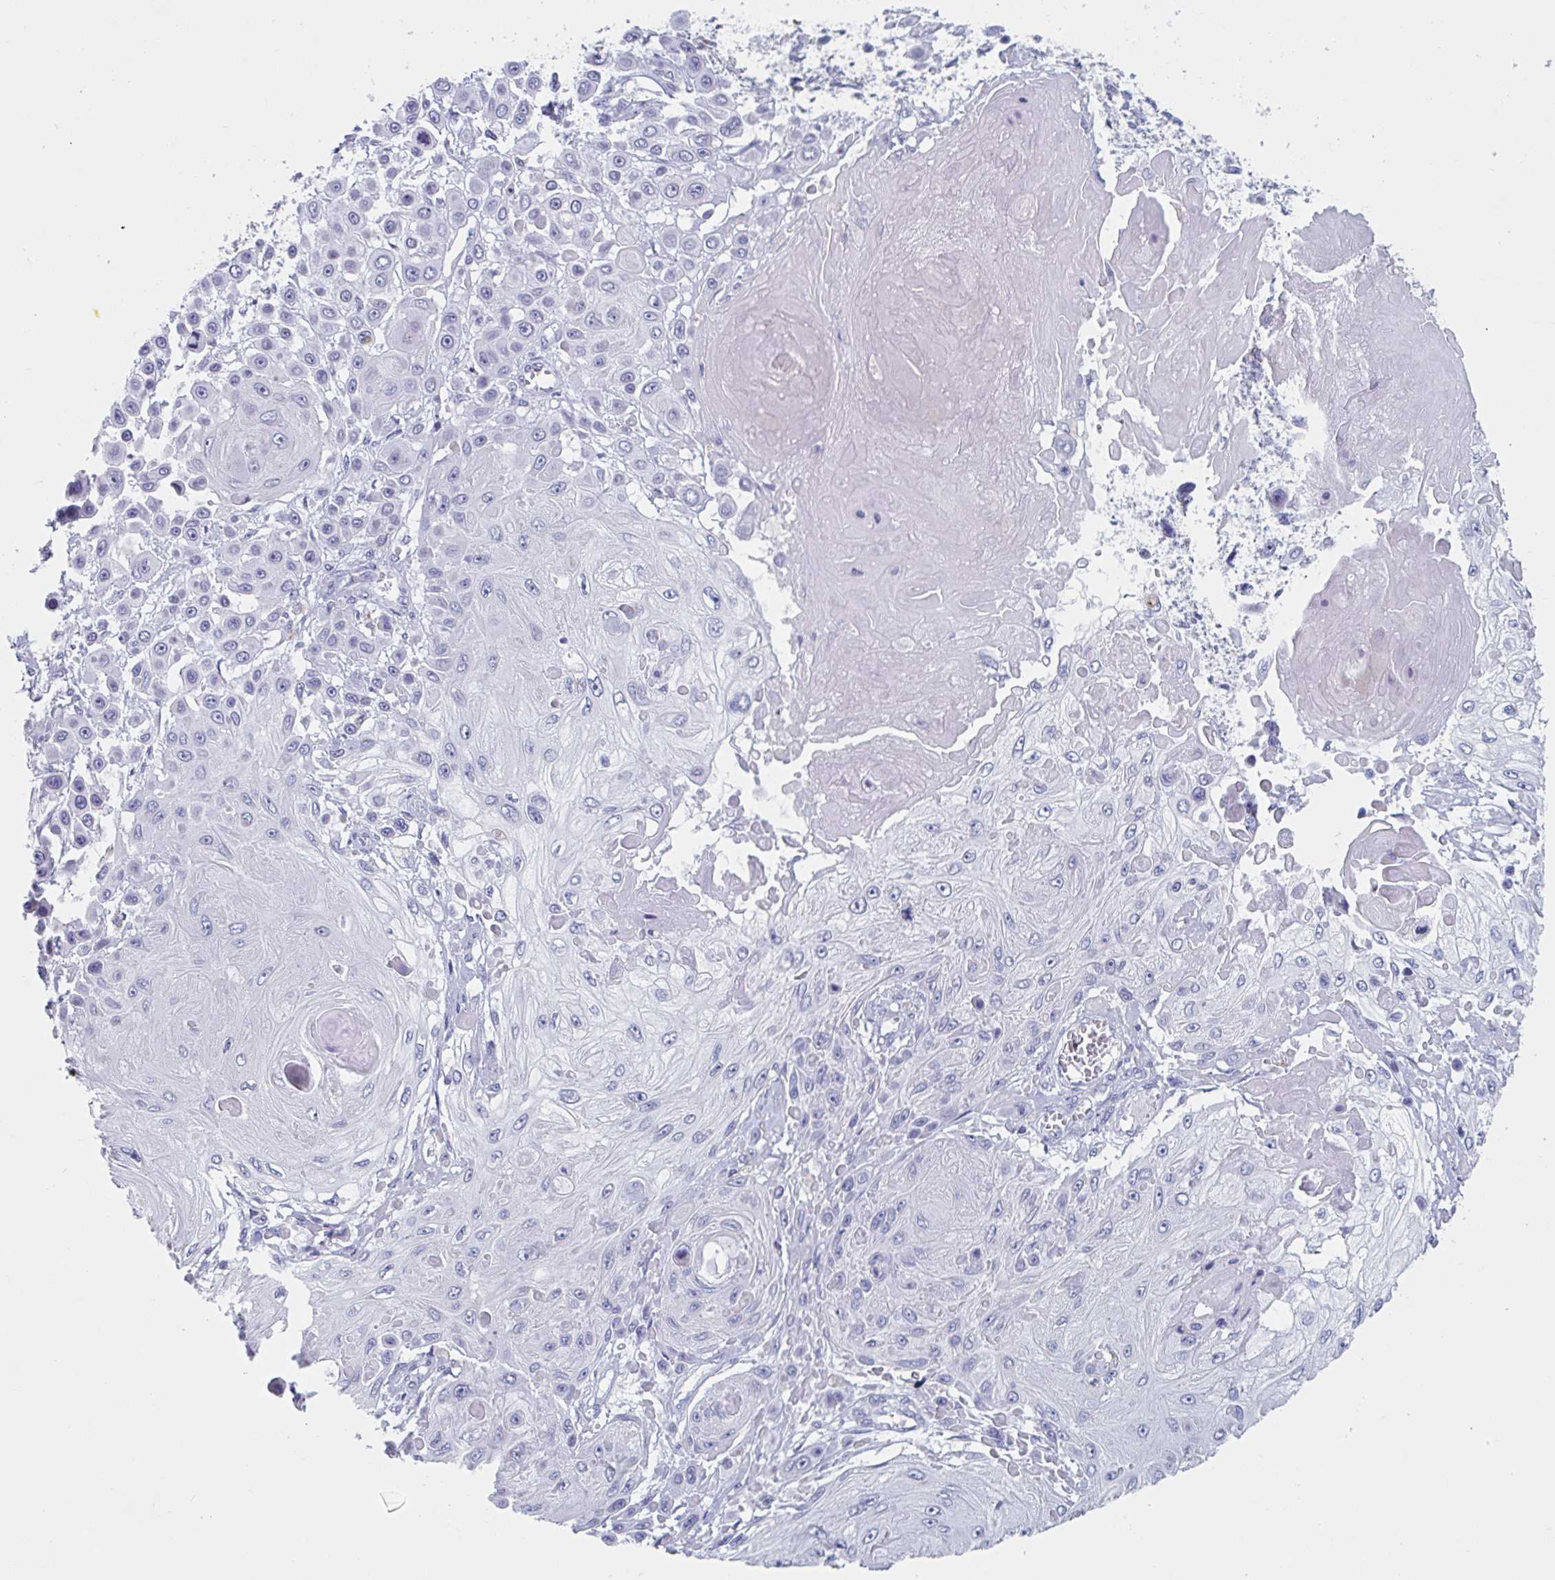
{"staining": {"intensity": "negative", "quantity": "none", "location": "none"}, "tissue": "skin cancer", "cell_type": "Tumor cells", "image_type": "cancer", "snomed": [{"axis": "morphology", "description": "Squamous cell carcinoma, NOS"}, {"axis": "topography", "description": "Skin"}], "caption": "A high-resolution histopathology image shows immunohistochemistry staining of skin cancer (squamous cell carcinoma), which reveals no significant staining in tumor cells.", "gene": "NDUFC2", "patient": {"sex": "male", "age": 67}}